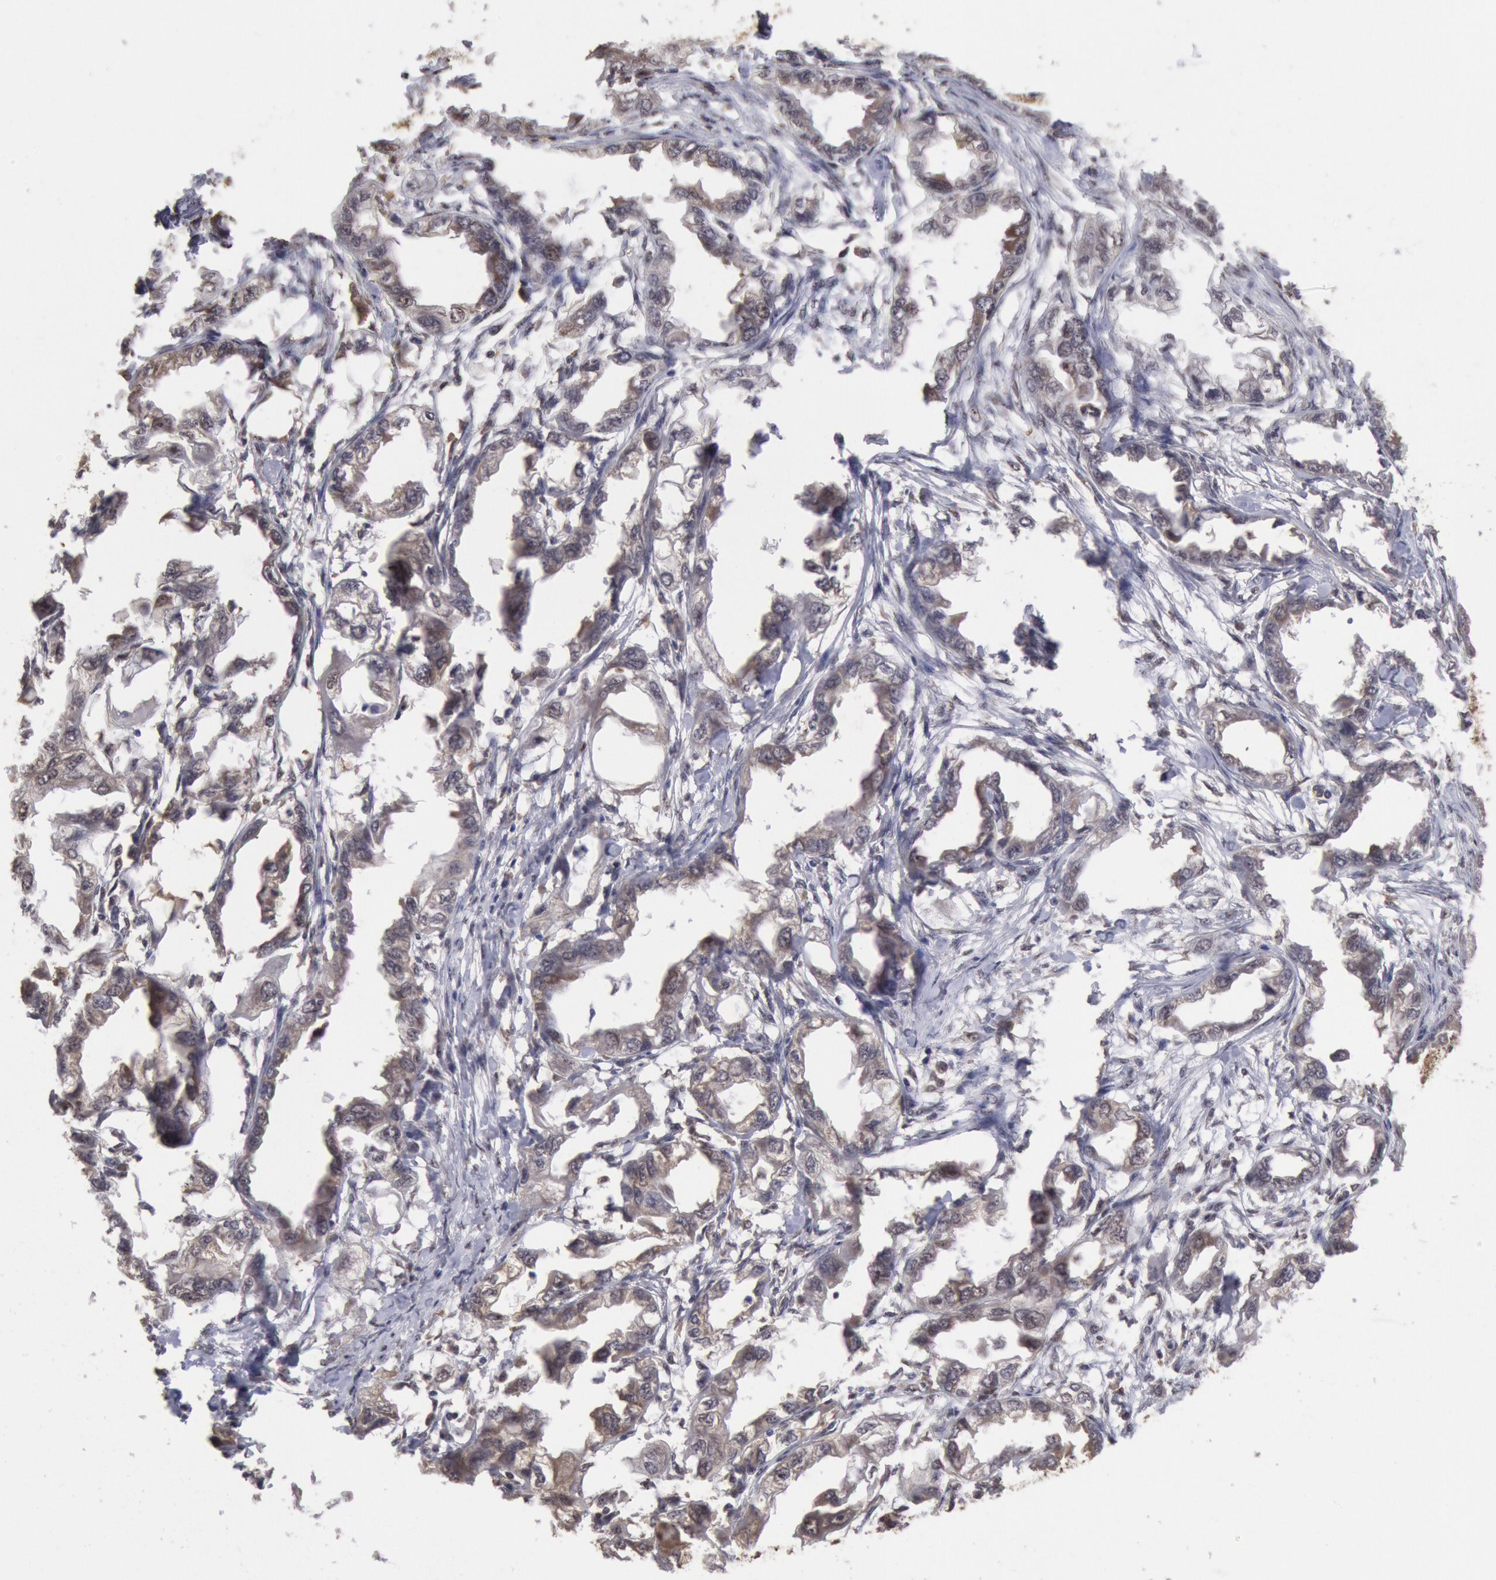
{"staining": {"intensity": "moderate", "quantity": ">75%", "location": "cytoplasmic/membranous"}, "tissue": "endometrial cancer", "cell_type": "Tumor cells", "image_type": "cancer", "snomed": [{"axis": "morphology", "description": "Adenocarcinoma, NOS"}, {"axis": "topography", "description": "Endometrium"}], "caption": "The micrograph reveals a brown stain indicating the presence of a protein in the cytoplasmic/membranous of tumor cells in endometrial adenocarcinoma.", "gene": "STX17", "patient": {"sex": "female", "age": 67}}